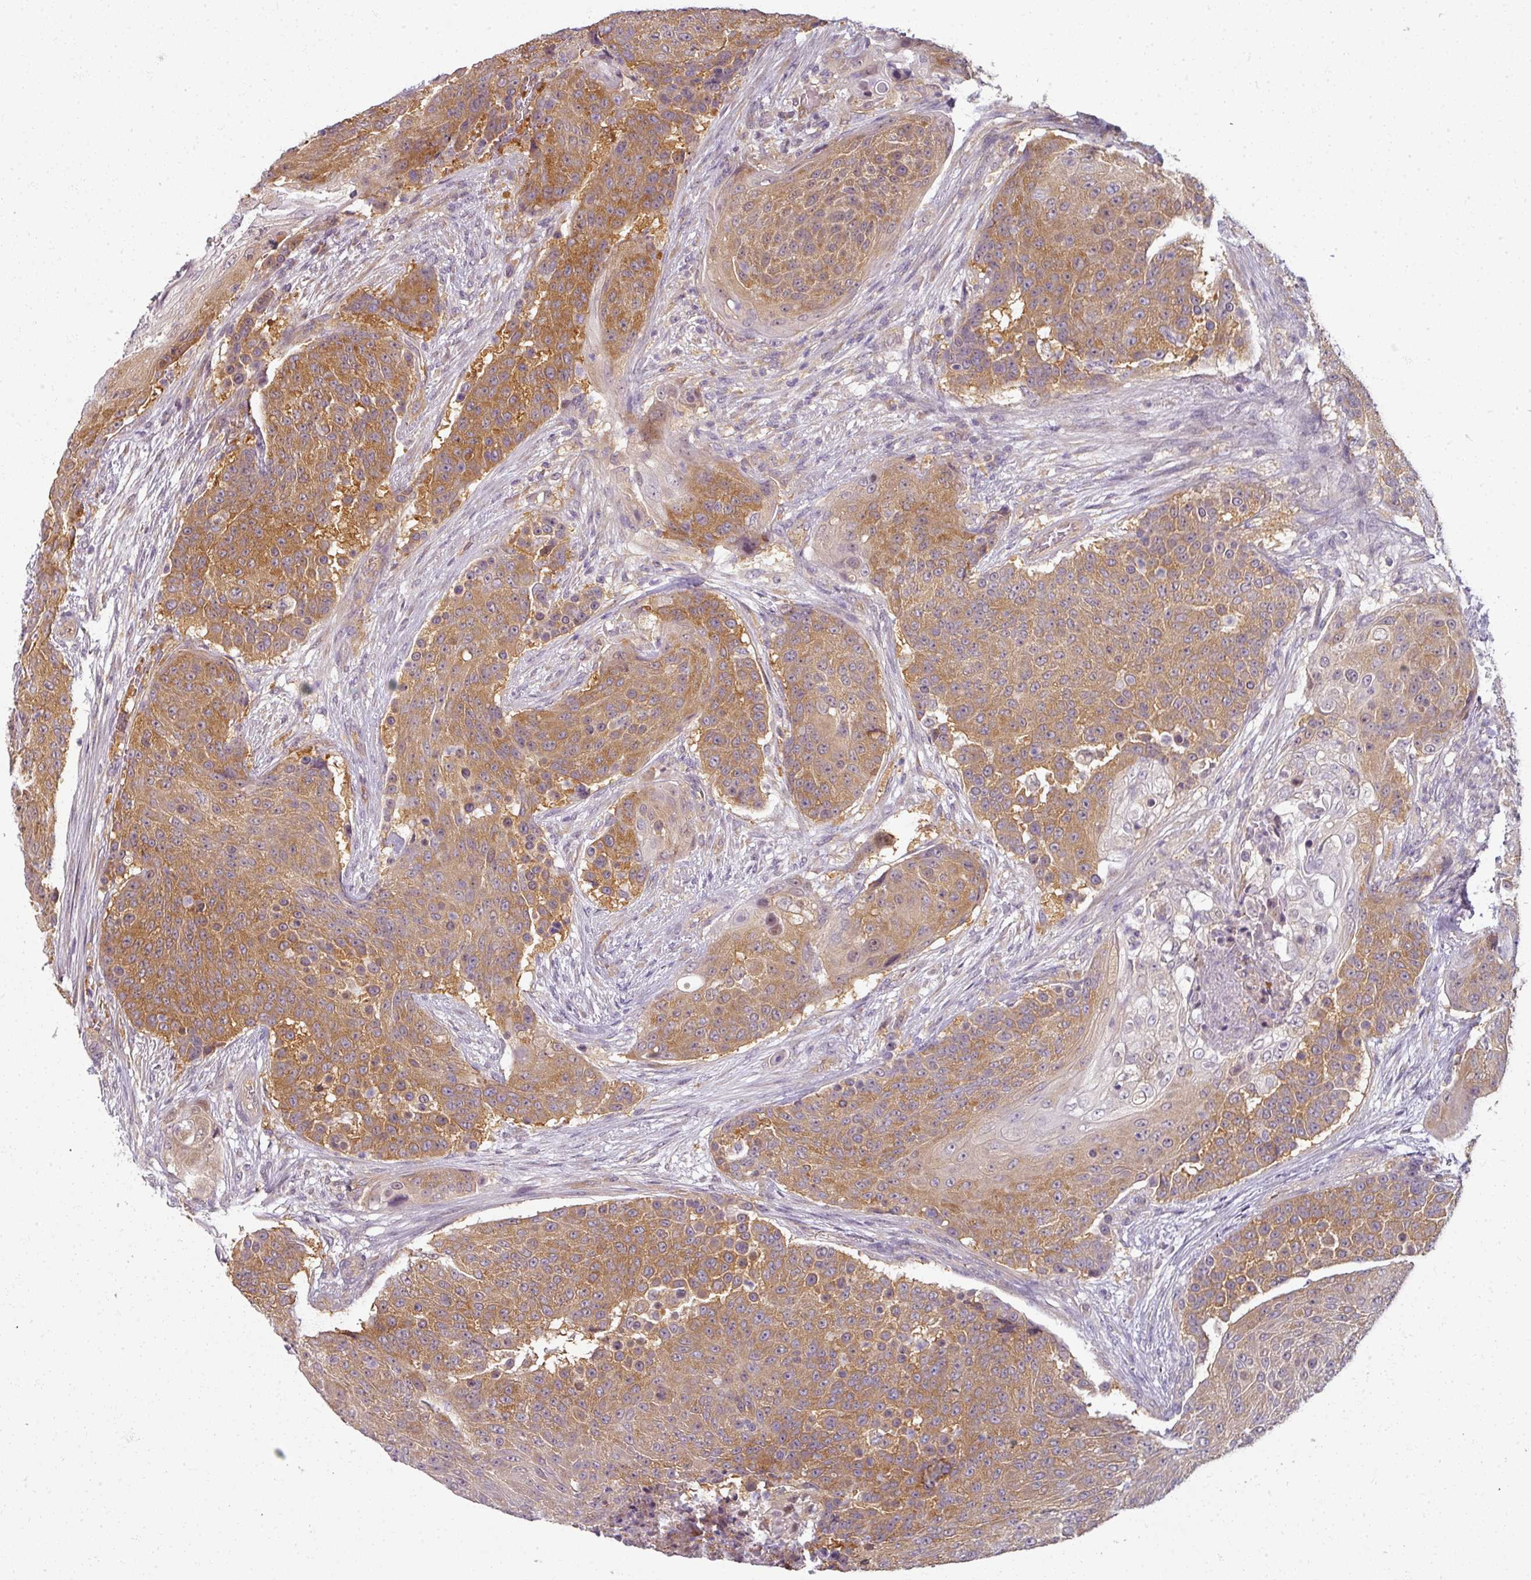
{"staining": {"intensity": "moderate", "quantity": ">75%", "location": "cytoplasmic/membranous"}, "tissue": "urothelial cancer", "cell_type": "Tumor cells", "image_type": "cancer", "snomed": [{"axis": "morphology", "description": "Urothelial carcinoma, High grade"}, {"axis": "topography", "description": "Urinary bladder"}], "caption": "The micrograph displays a brown stain indicating the presence of a protein in the cytoplasmic/membranous of tumor cells in urothelial cancer. (DAB (3,3'-diaminobenzidine) IHC with brightfield microscopy, high magnification).", "gene": "AGPAT4", "patient": {"sex": "female", "age": 63}}